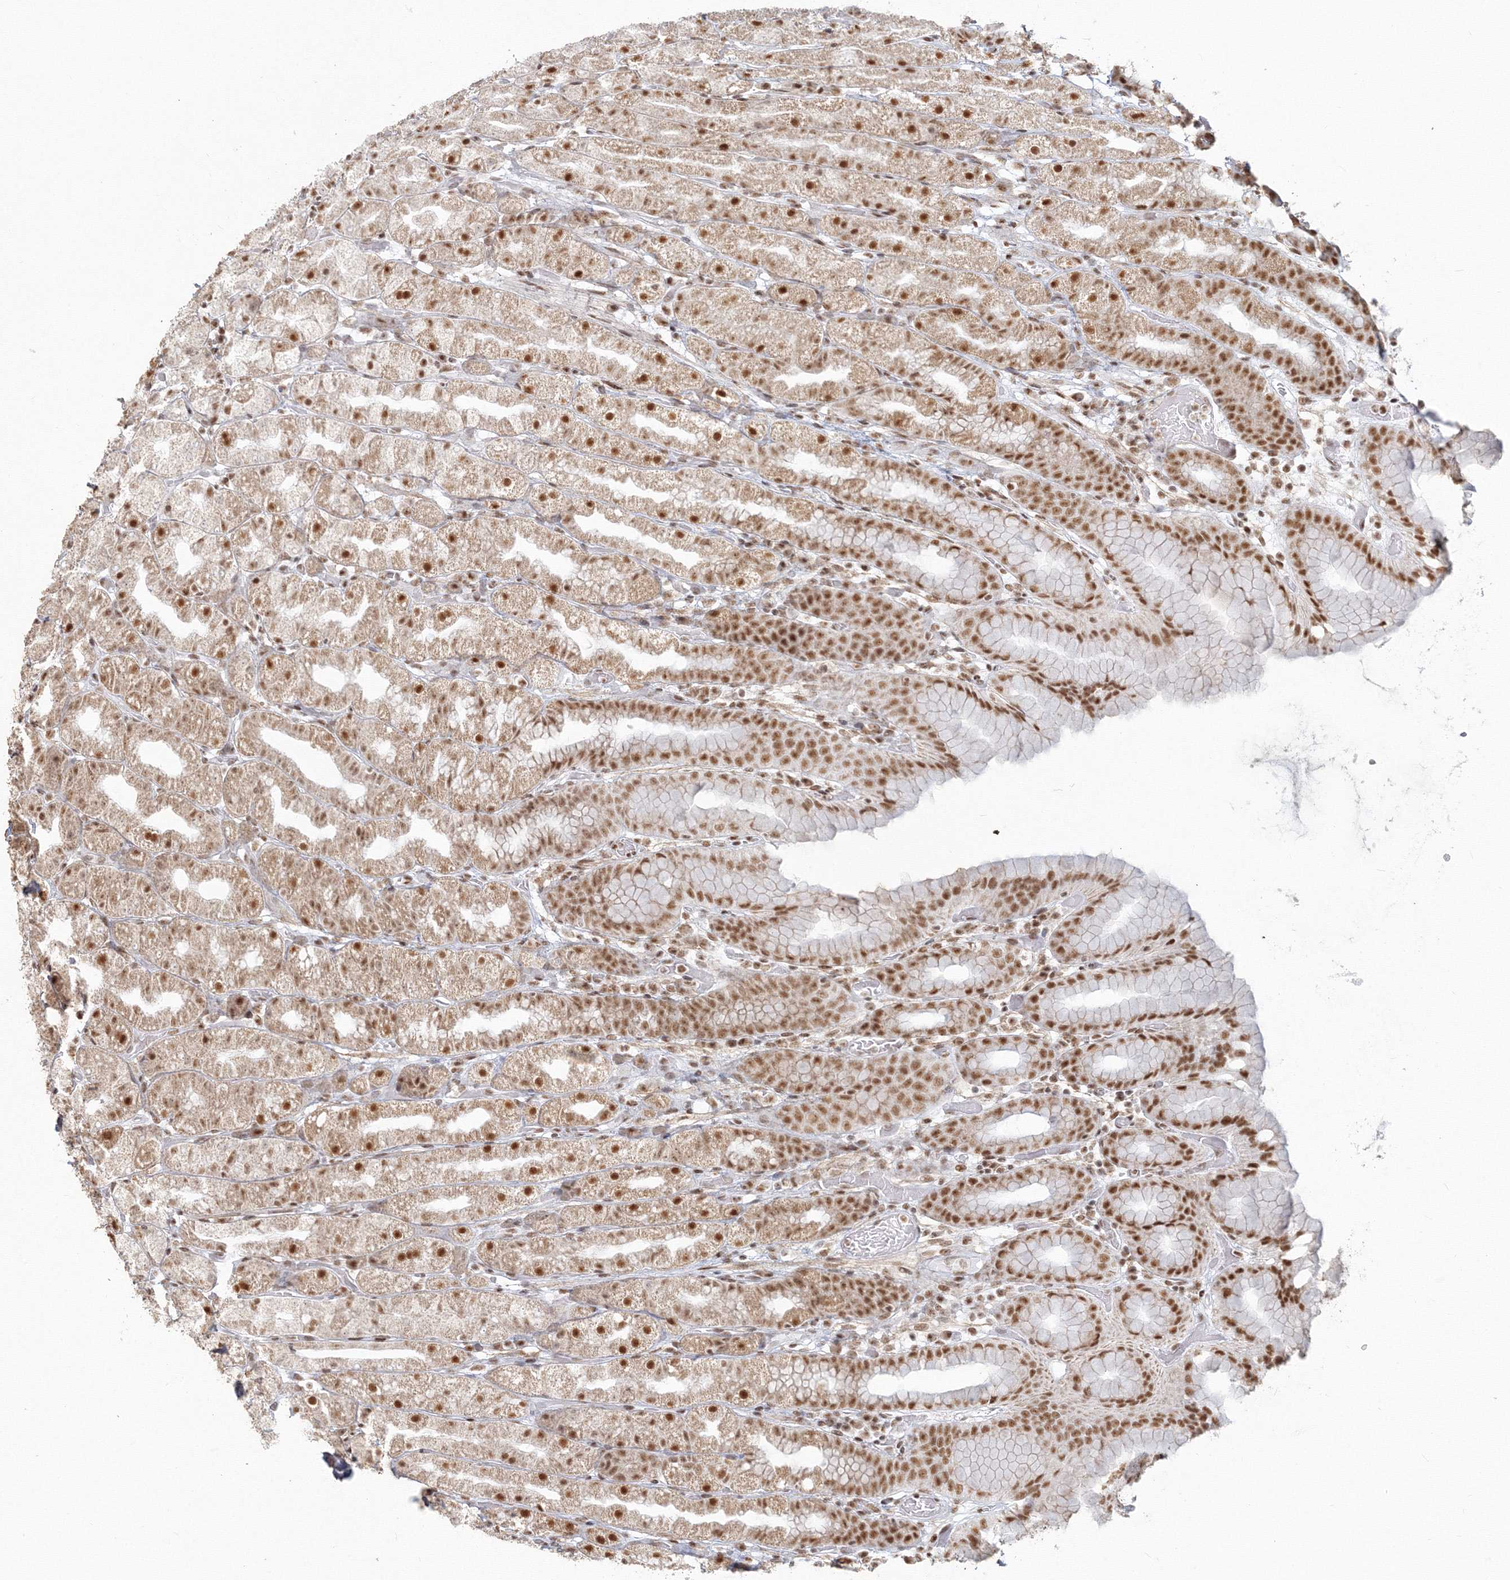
{"staining": {"intensity": "moderate", "quantity": ">75%", "location": "nuclear"}, "tissue": "stomach", "cell_type": "Glandular cells", "image_type": "normal", "snomed": [{"axis": "morphology", "description": "Normal tissue, NOS"}, {"axis": "topography", "description": "Stomach, upper"}], "caption": "Immunohistochemistry (IHC) of benign human stomach demonstrates medium levels of moderate nuclear positivity in approximately >75% of glandular cells.", "gene": "PPP4R2", "patient": {"sex": "male", "age": 68}}